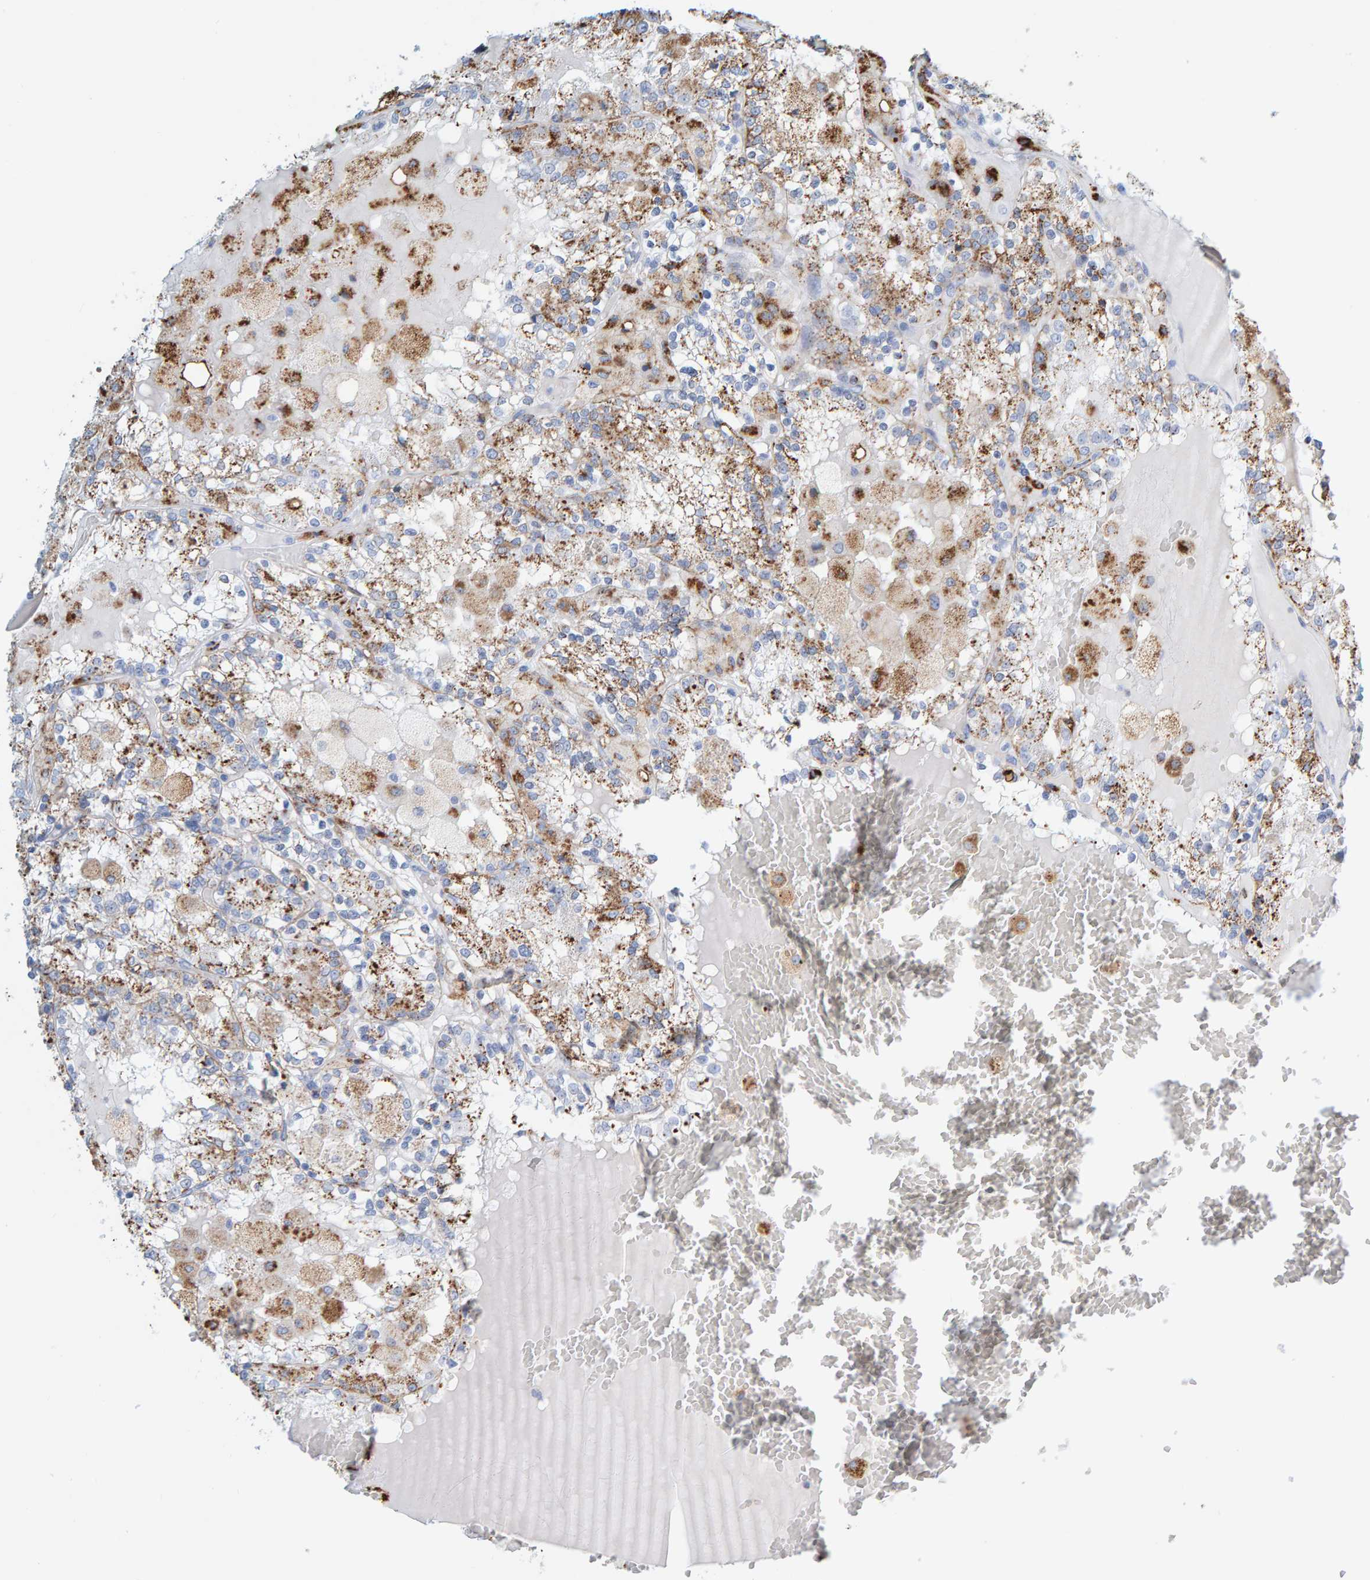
{"staining": {"intensity": "moderate", "quantity": "<25%", "location": "cytoplasmic/membranous"}, "tissue": "renal cancer", "cell_type": "Tumor cells", "image_type": "cancer", "snomed": [{"axis": "morphology", "description": "Adenocarcinoma, NOS"}, {"axis": "topography", "description": "Kidney"}], "caption": "Protein analysis of adenocarcinoma (renal) tissue demonstrates moderate cytoplasmic/membranous expression in about <25% of tumor cells.", "gene": "BIN3", "patient": {"sex": "female", "age": 56}}